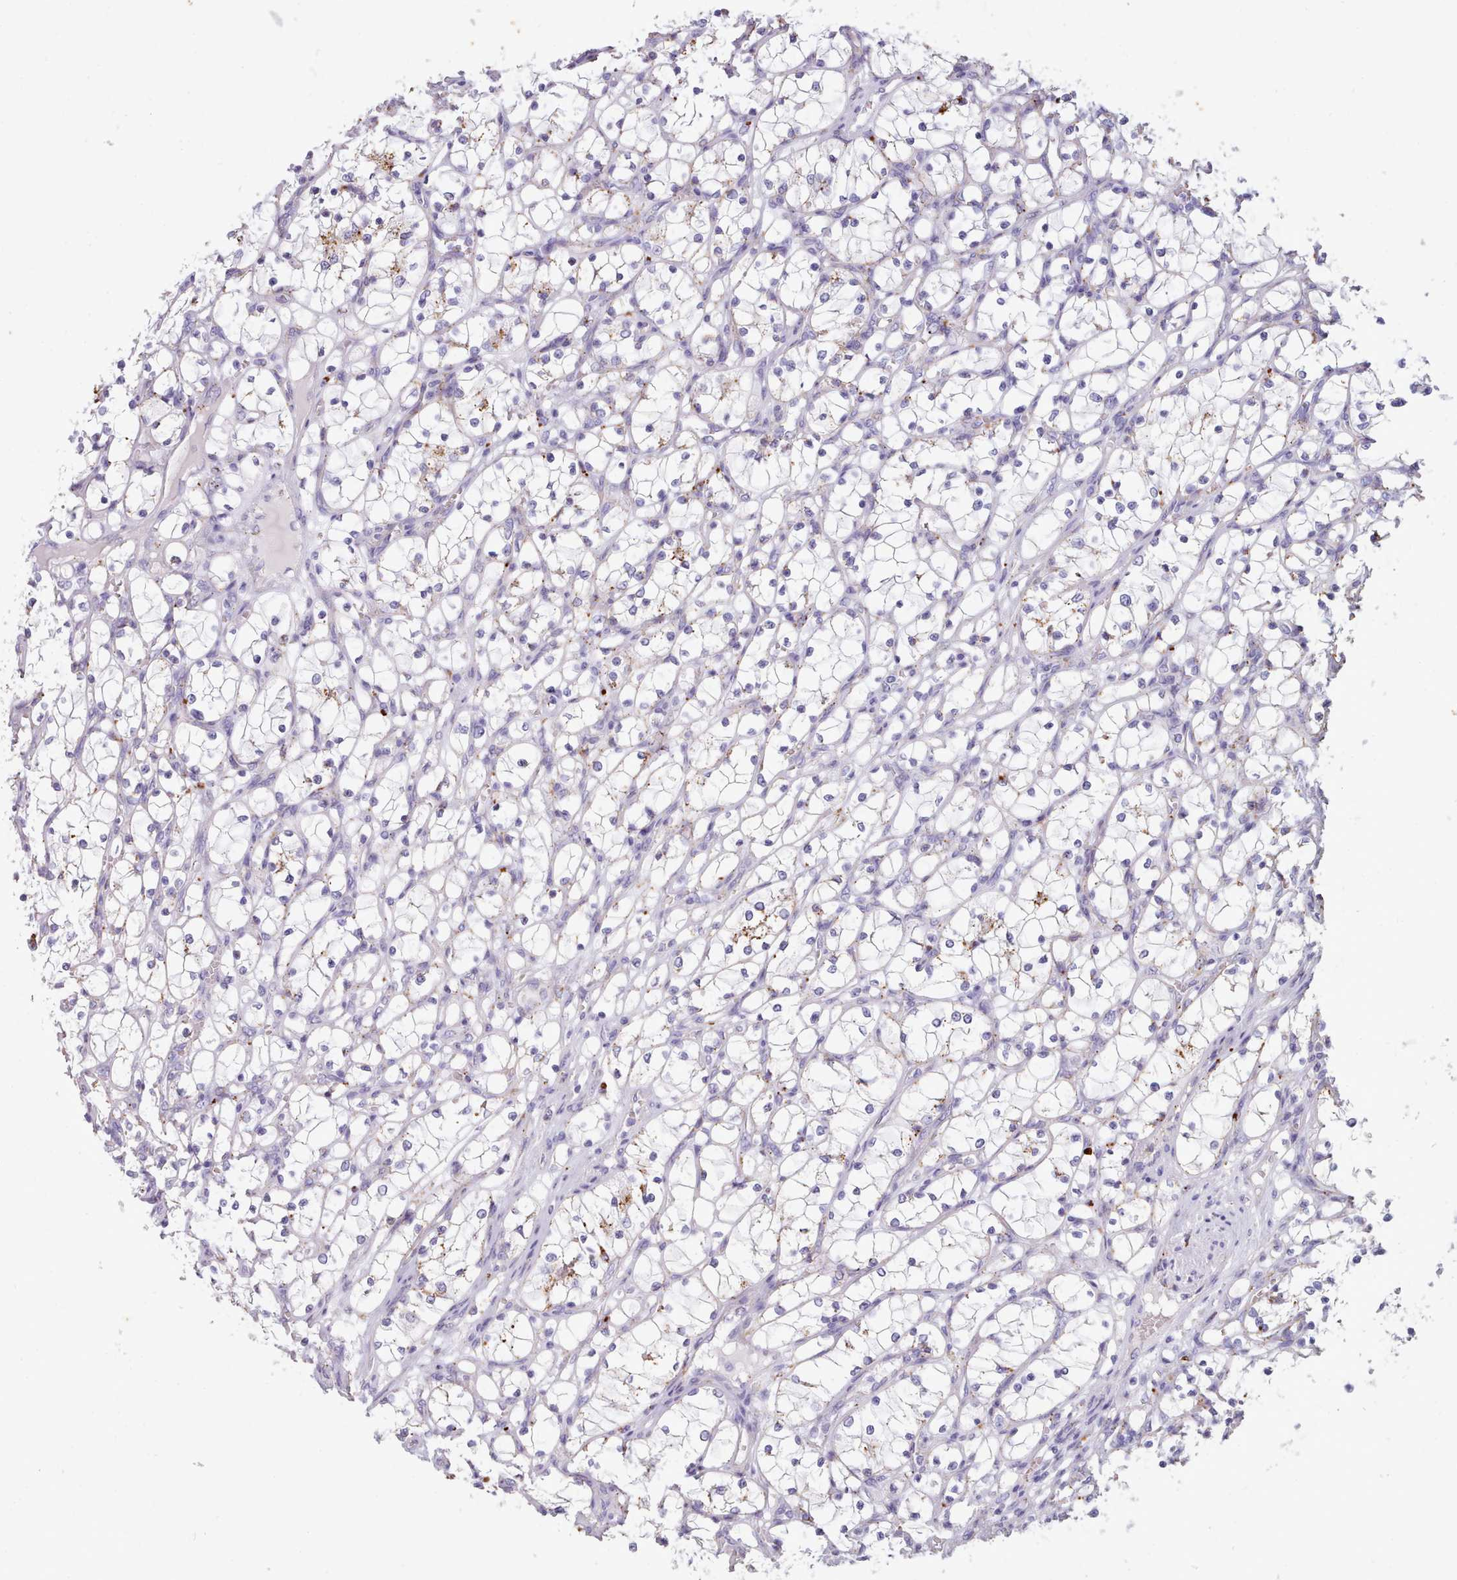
{"staining": {"intensity": "weak", "quantity": "<25%", "location": "cytoplasmic/membranous"}, "tissue": "renal cancer", "cell_type": "Tumor cells", "image_type": "cancer", "snomed": [{"axis": "morphology", "description": "Adenocarcinoma, NOS"}, {"axis": "topography", "description": "Kidney"}], "caption": "Tumor cells show no significant expression in adenocarcinoma (renal).", "gene": "GAA", "patient": {"sex": "female", "age": 69}}